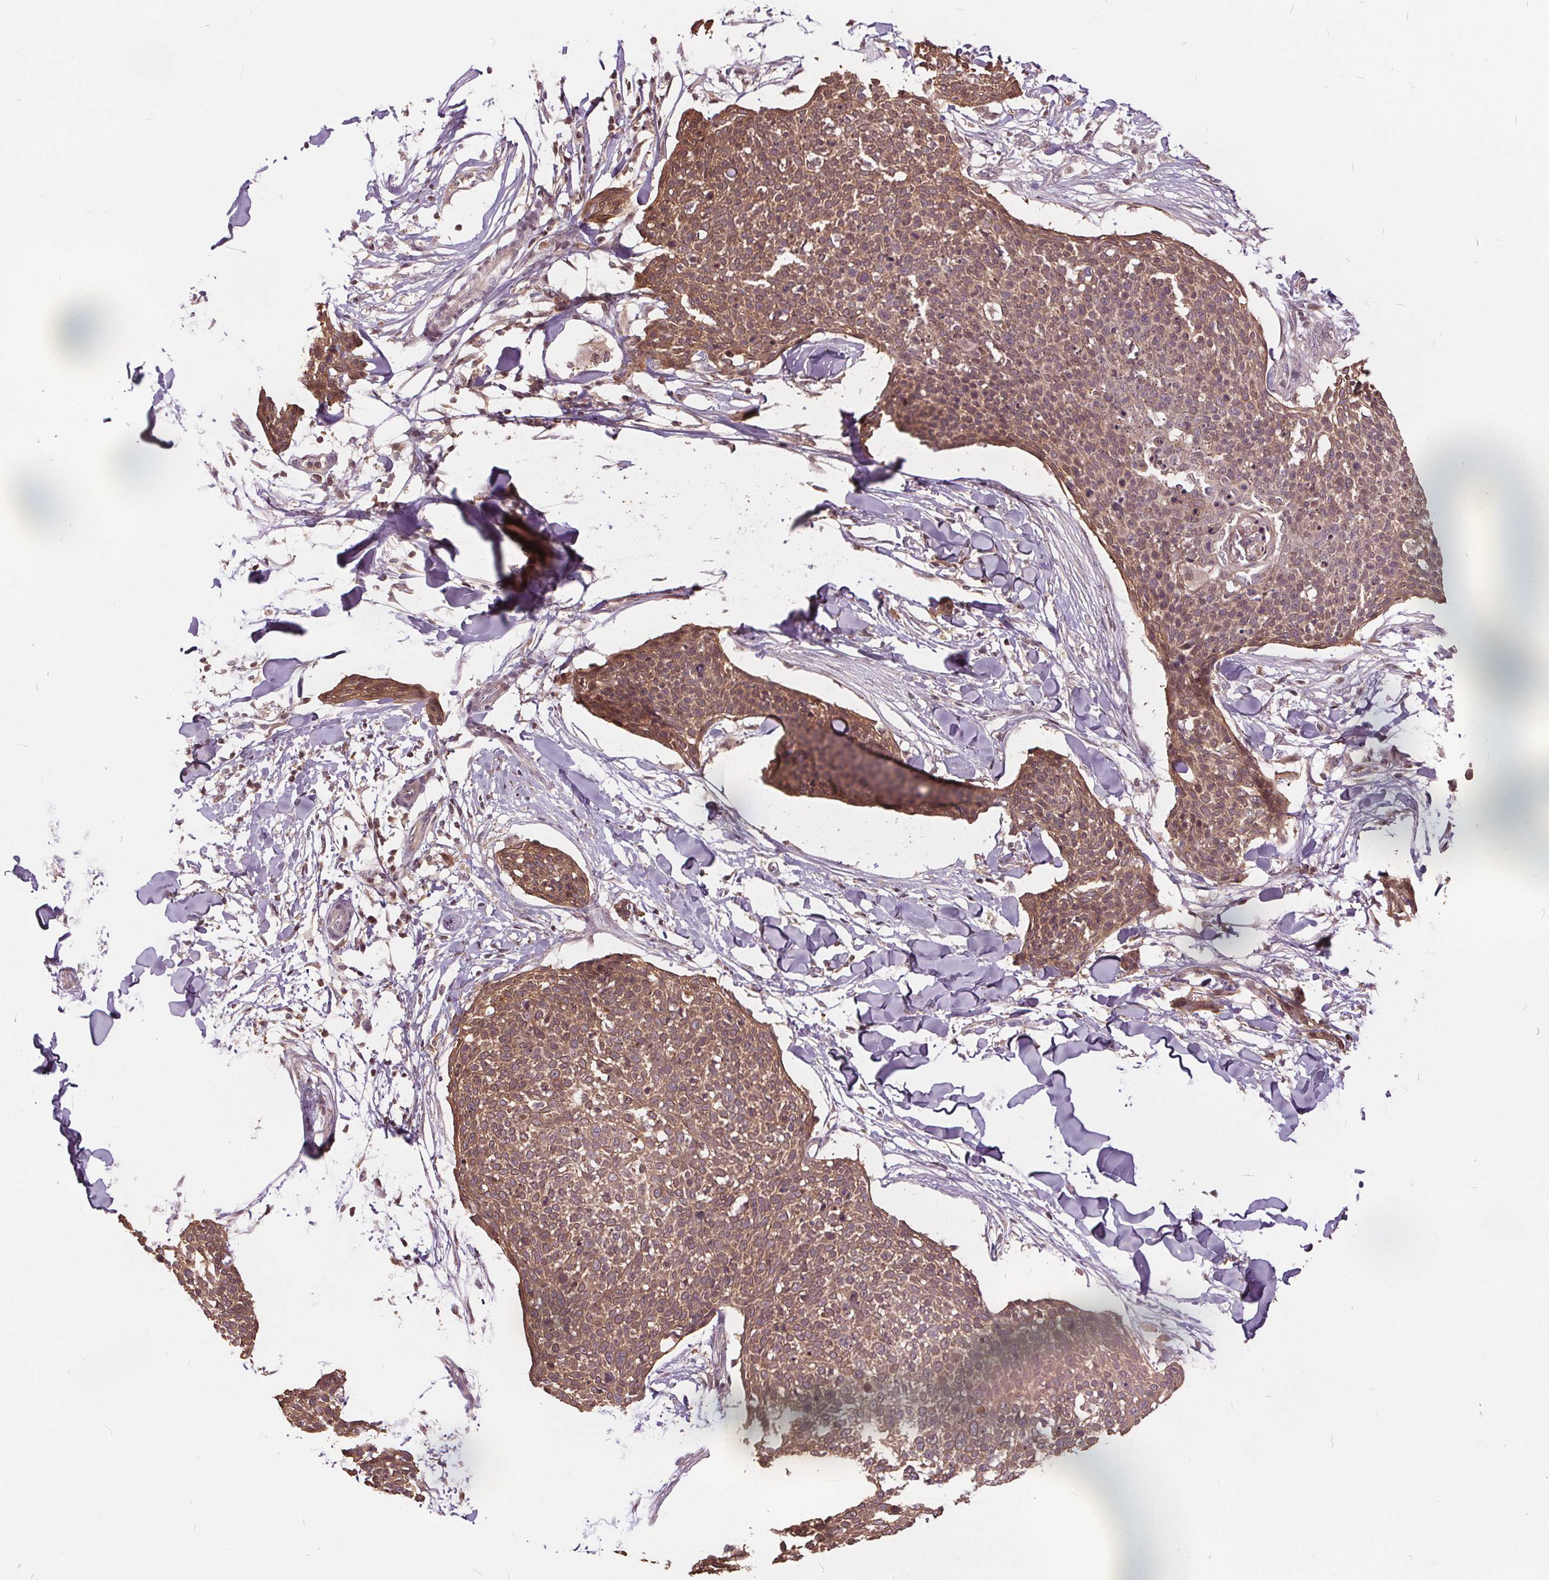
{"staining": {"intensity": "moderate", "quantity": ">75%", "location": "cytoplasmic/membranous,nuclear"}, "tissue": "skin cancer", "cell_type": "Tumor cells", "image_type": "cancer", "snomed": [{"axis": "morphology", "description": "Squamous cell carcinoma, NOS"}, {"axis": "topography", "description": "Skin"}, {"axis": "topography", "description": "Vulva"}], "caption": "Immunohistochemistry (IHC) of skin cancer (squamous cell carcinoma) displays medium levels of moderate cytoplasmic/membranous and nuclear positivity in about >75% of tumor cells.", "gene": "HIF1AN", "patient": {"sex": "female", "age": 75}}